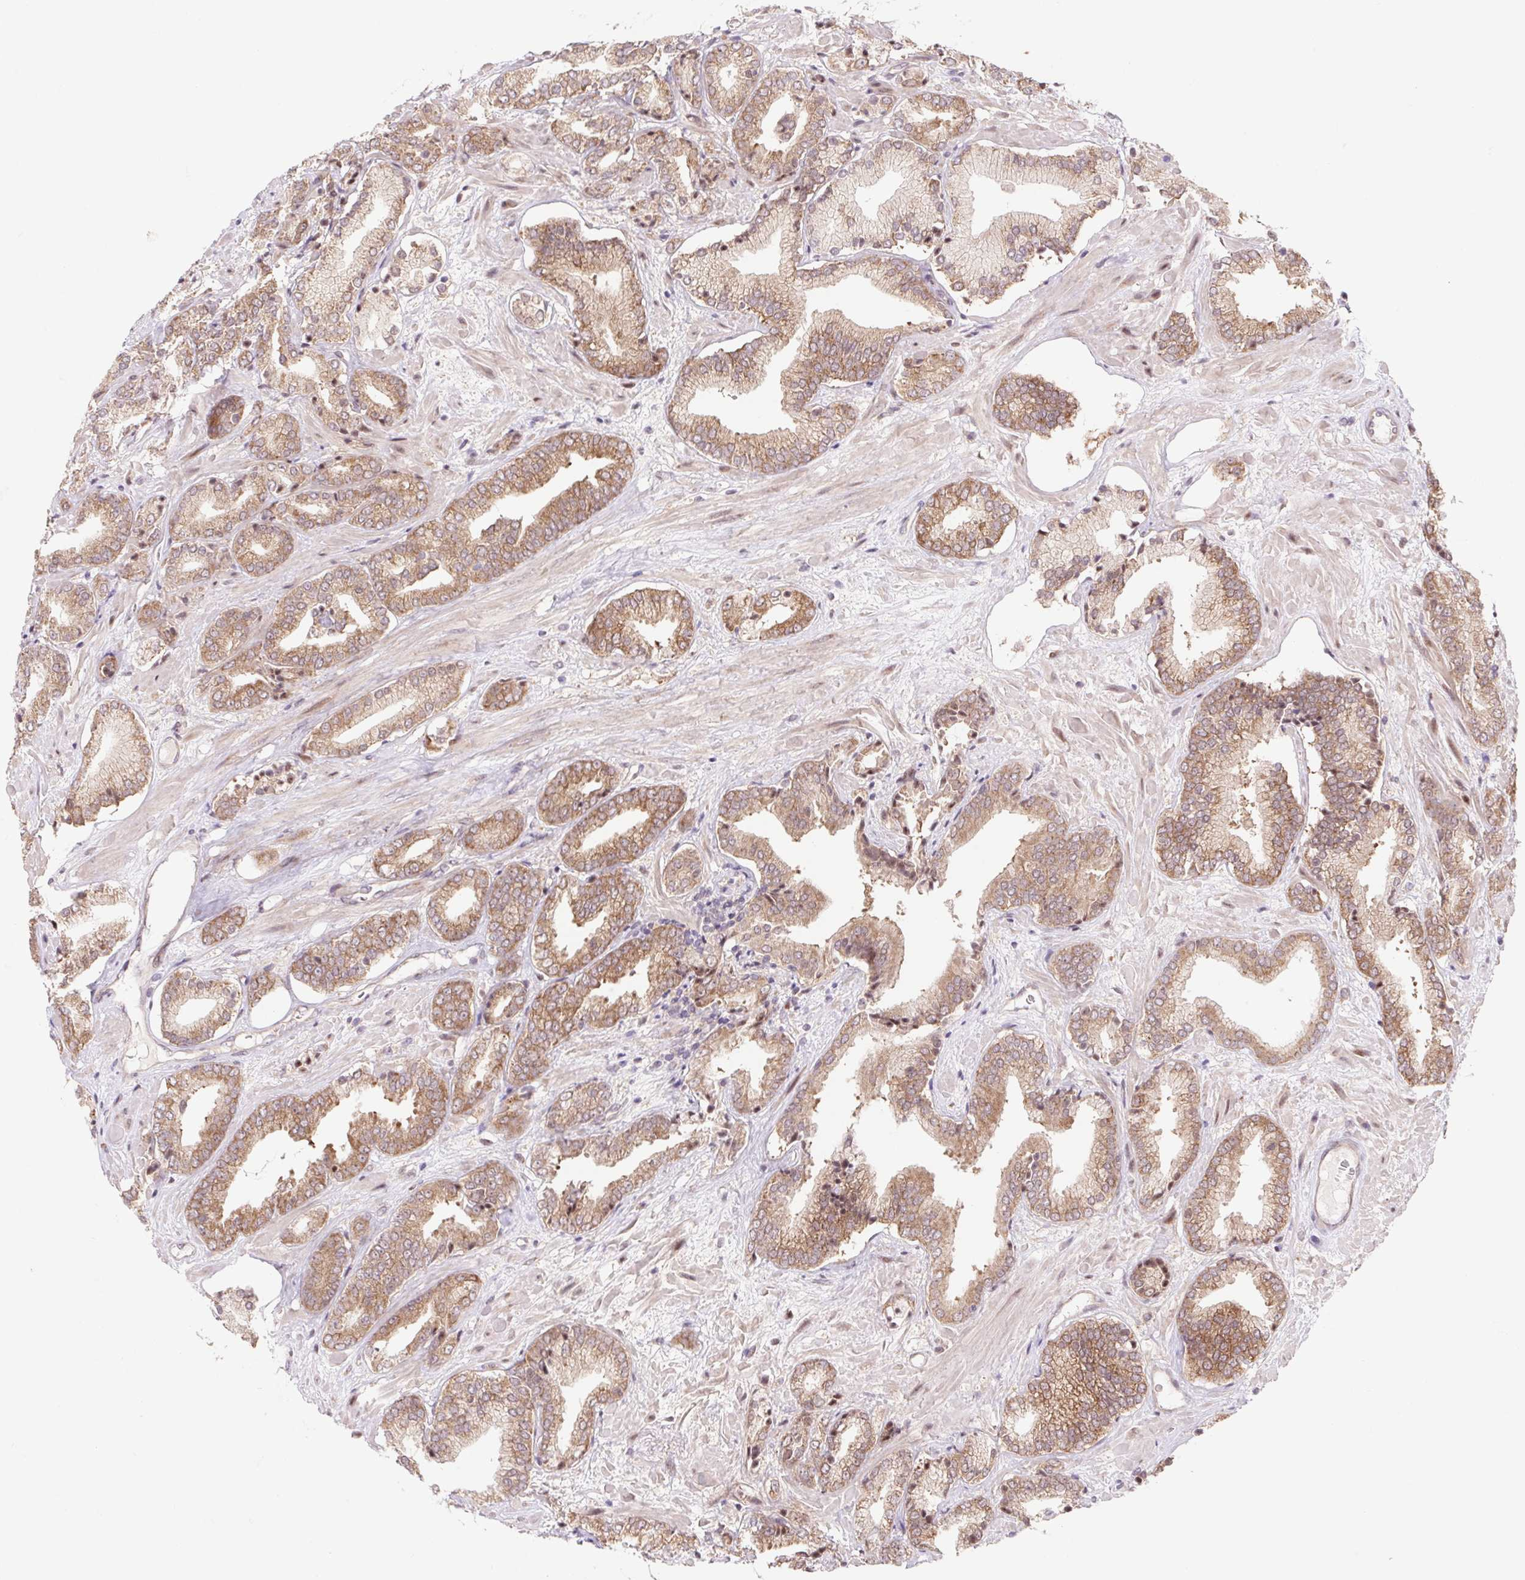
{"staining": {"intensity": "moderate", "quantity": ">75%", "location": "cytoplasmic/membranous"}, "tissue": "prostate cancer", "cell_type": "Tumor cells", "image_type": "cancer", "snomed": [{"axis": "morphology", "description": "Adenocarcinoma, High grade"}, {"axis": "topography", "description": "Prostate"}], "caption": "Adenocarcinoma (high-grade) (prostate) tissue reveals moderate cytoplasmic/membranous positivity in approximately >75% of tumor cells The protein of interest is stained brown, and the nuclei are stained in blue (DAB IHC with brightfield microscopy, high magnification).", "gene": "HFE", "patient": {"sex": "male", "age": 56}}